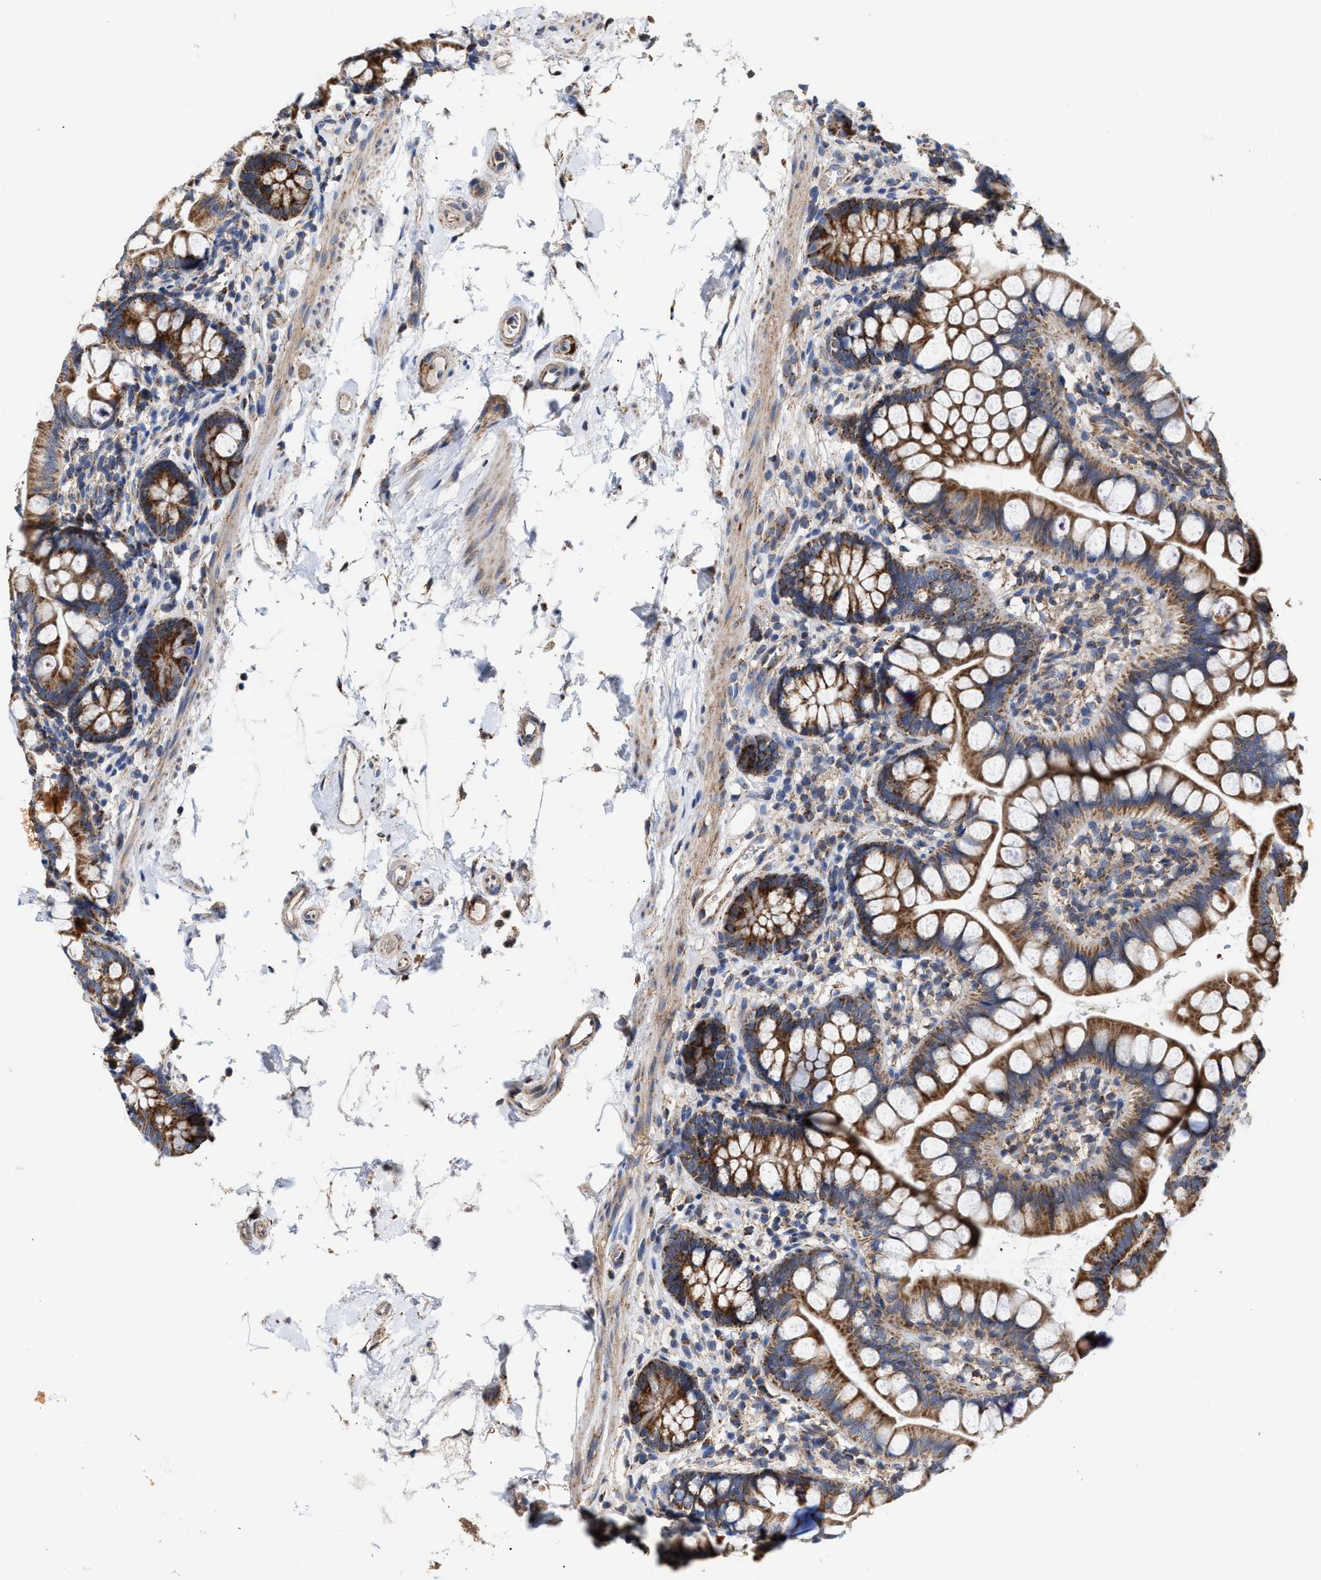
{"staining": {"intensity": "strong", "quantity": ">75%", "location": "cytoplasmic/membranous"}, "tissue": "small intestine", "cell_type": "Glandular cells", "image_type": "normal", "snomed": [{"axis": "morphology", "description": "Normal tissue, NOS"}, {"axis": "topography", "description": "Small intestine"}], "caption": "Unremarkable small intestine displays strong cytoplasmic/membranous staining in approximately >75% of glandular cells, visualized by immunohistochemistry.", "gene": "MECR", "patient": {"sex": "female", "age": 84}}